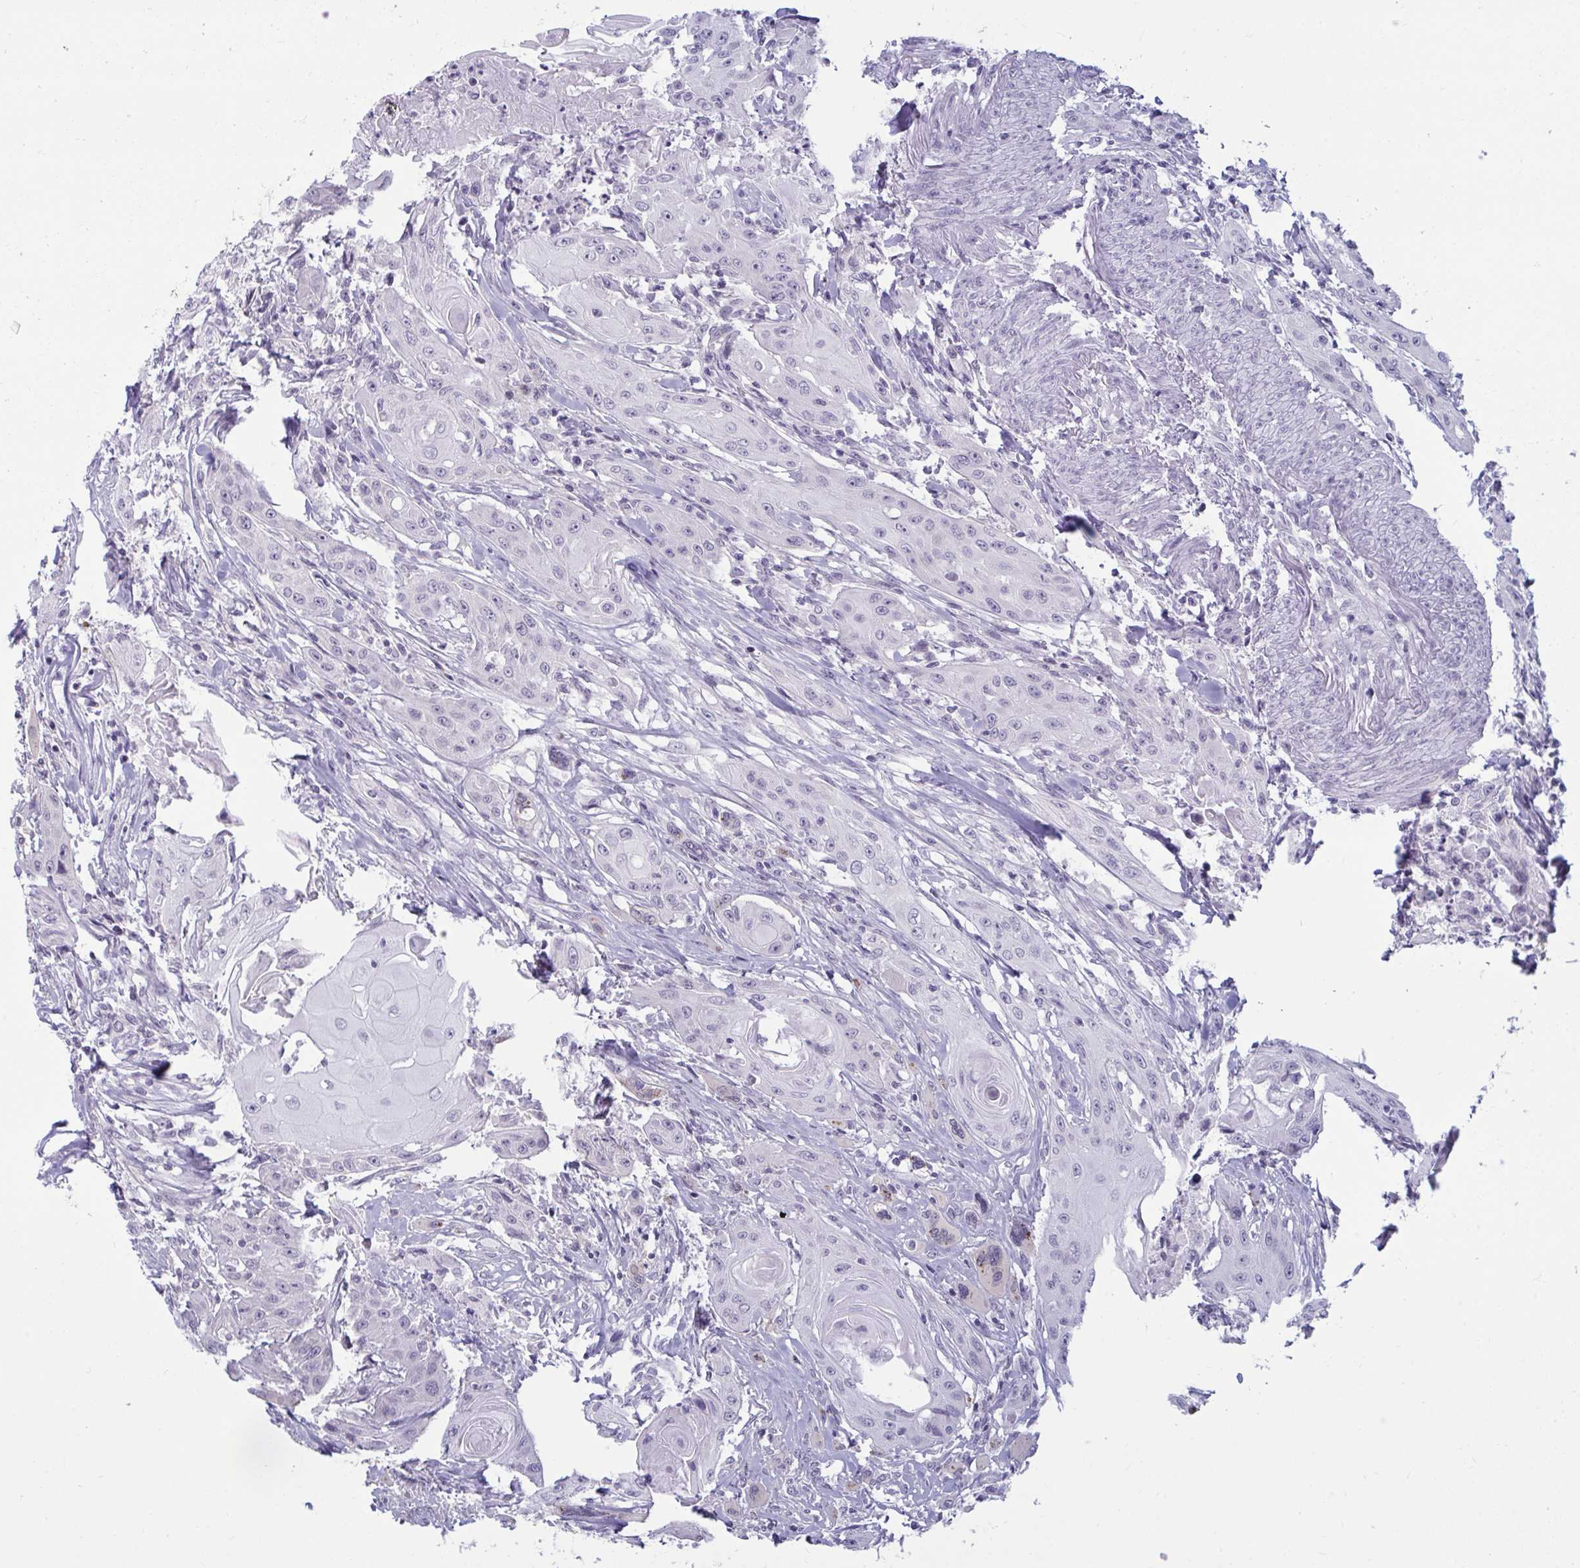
{"staining": {"intensity": "negative", "quantity": "none", "location": "none"}, "tissue": "head and neck cancer", "cell_type": "Tumor cells", "image_type": "cancer", "snomed": [{"axis": "morphology", "description": "Squamous cell carcinoma, NOS"}, {"axis": "topography", "description": "Oral tissue"}, {"axis": "topography", "description": "Head-Neck"}, {"axis": "topography", "description": "Neck, NOS"}], "caption": "This is an immunohistochemistry (IHC) micrograph of human head and neck squamous cell carcinoma. There is no positivity in tumor cells.", "gene": "TBC1D4", "patient": {"sex": "female", "age": 55}}